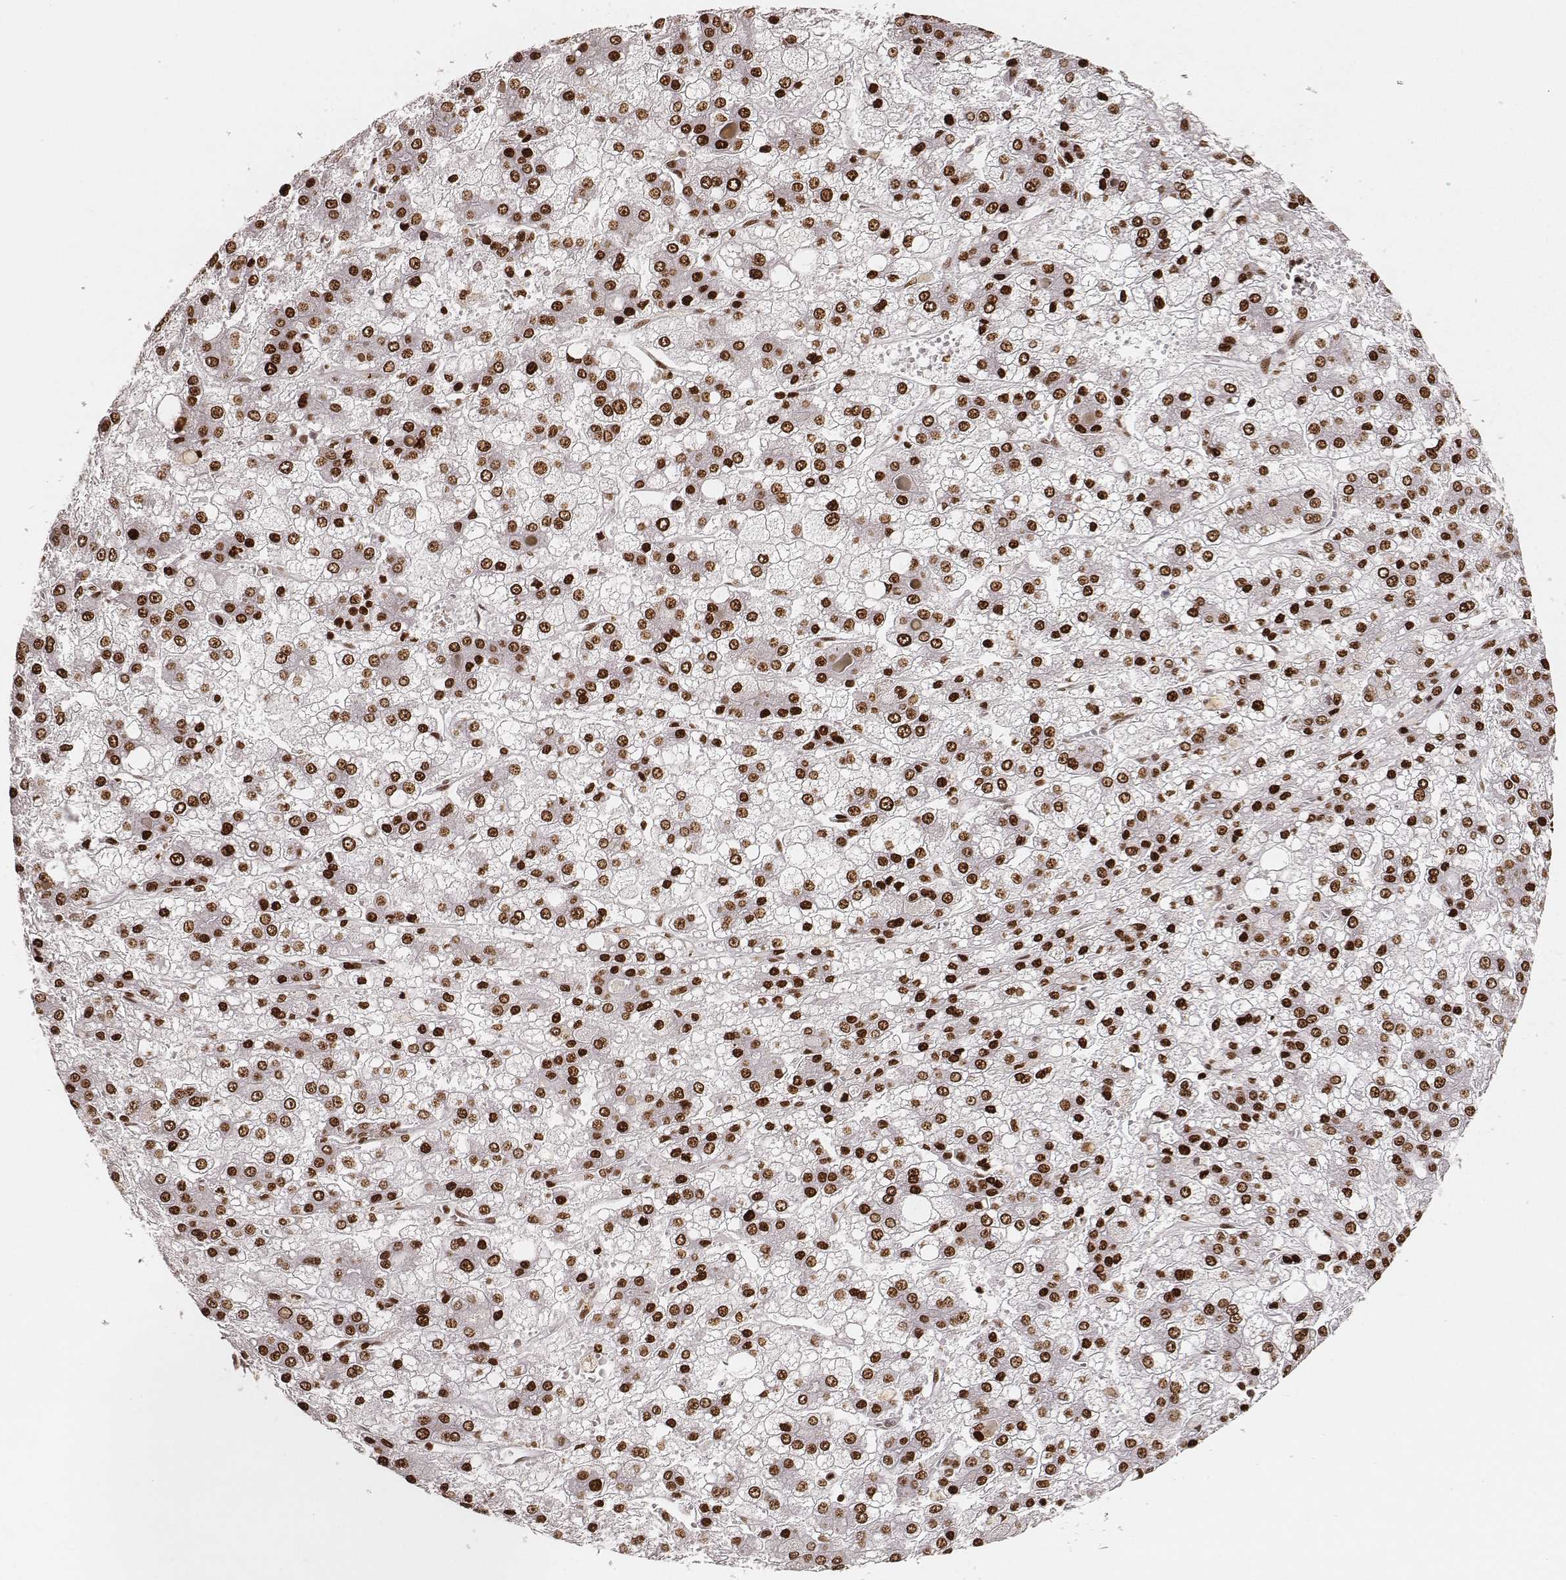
{"staining": {"intensity": "strong", "quantity": ">75%", "location": "nuclear"}, "tissue": "liver cancer", "cell_type": "Tumor cells", "image_type": "cancer", "snomed": [{"axis": "morphology", "description": "Carcinoma, Hepatocellular, NOS"}, {"axis": "topography", "description": "Liver"}], "caption": "Strong nuclear protein positivity is present in approximately >75% of tumor cells in liver hepatocellular carcinoma. Nuclei are stained in blue.", "gene": "PARP1", "patient": {"sex": "male", "age": 73}}